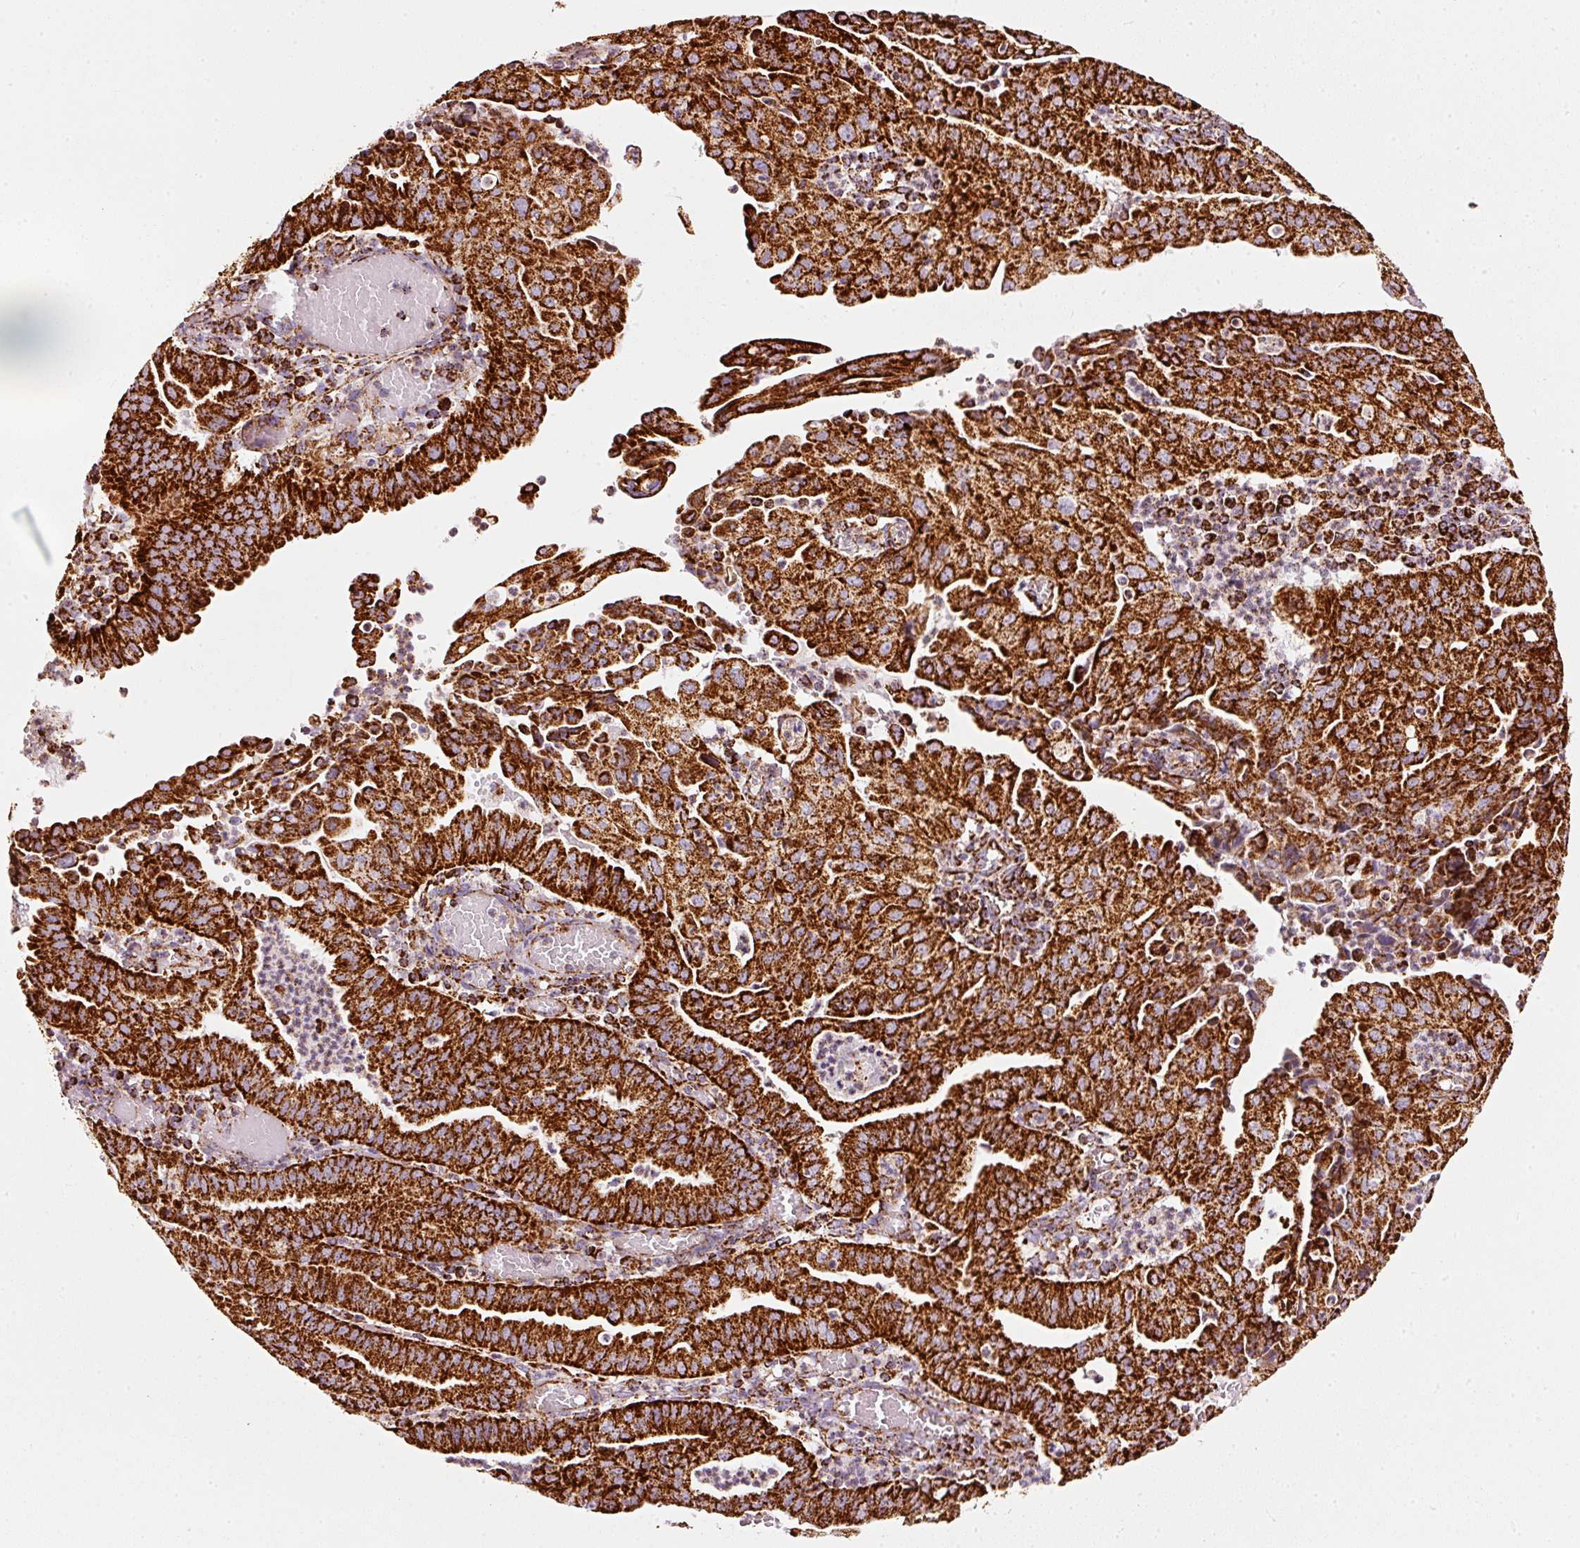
{"staining": {"intensity": "strong", "quantity": ">75%", "location": "cytoplasmic/membranous"}, "tissue": "endometrial cancer", "cell_type": "Tumor cells", "image_type": "cancer", "snomed": [{"axis": "morphology", "description": "Adenocarcinoma, NOS"}, {"axis": "topography", "description": "Endometrium"}], "caption": "A brown stain labels strong cytoplasmic/membranous expression of a protein in human endometrial cancer (adenocarcinoma) tumor cells.", "gene": "MT-CO2", "patient": {"sex": "female", "age": 60}}